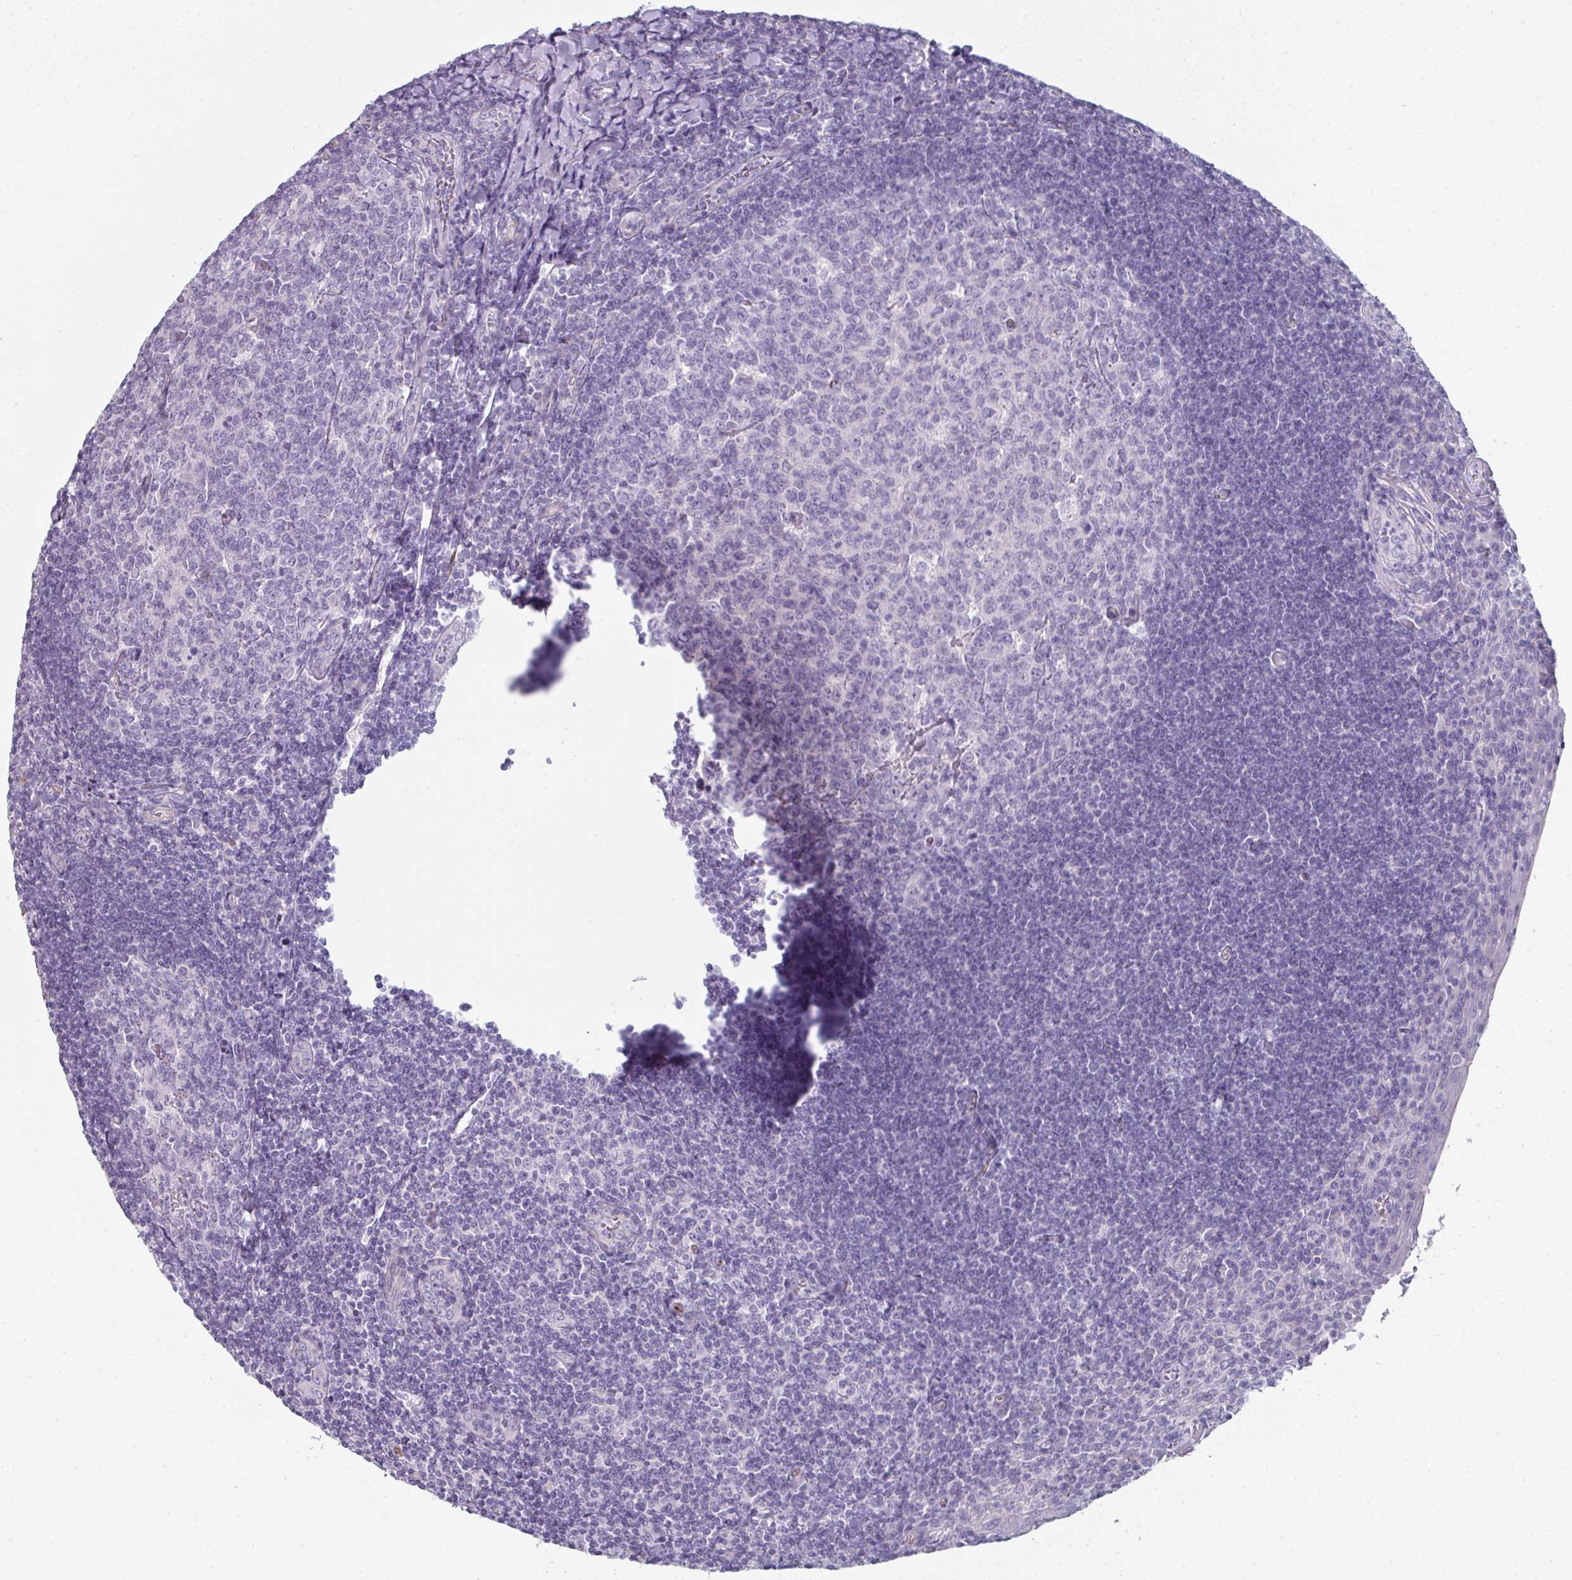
{"staining": {"intensity": "negative", "quantity": "none", "location": "none"}, "tissue": "tonsil", "cell_type": "Germinal center cells", "image_type": "normal", "snomed": [{"axis": "morphology", "description": "Normal tissue, NOS"}, {"axis": "topography", "description": "Tonsil"}], "caption": "The histopathology image demonstrates no significant positivity in germinal center cells of tonsil.", "gene": "SLC17A7", "patient": {"sex": "male", "age": 27}}